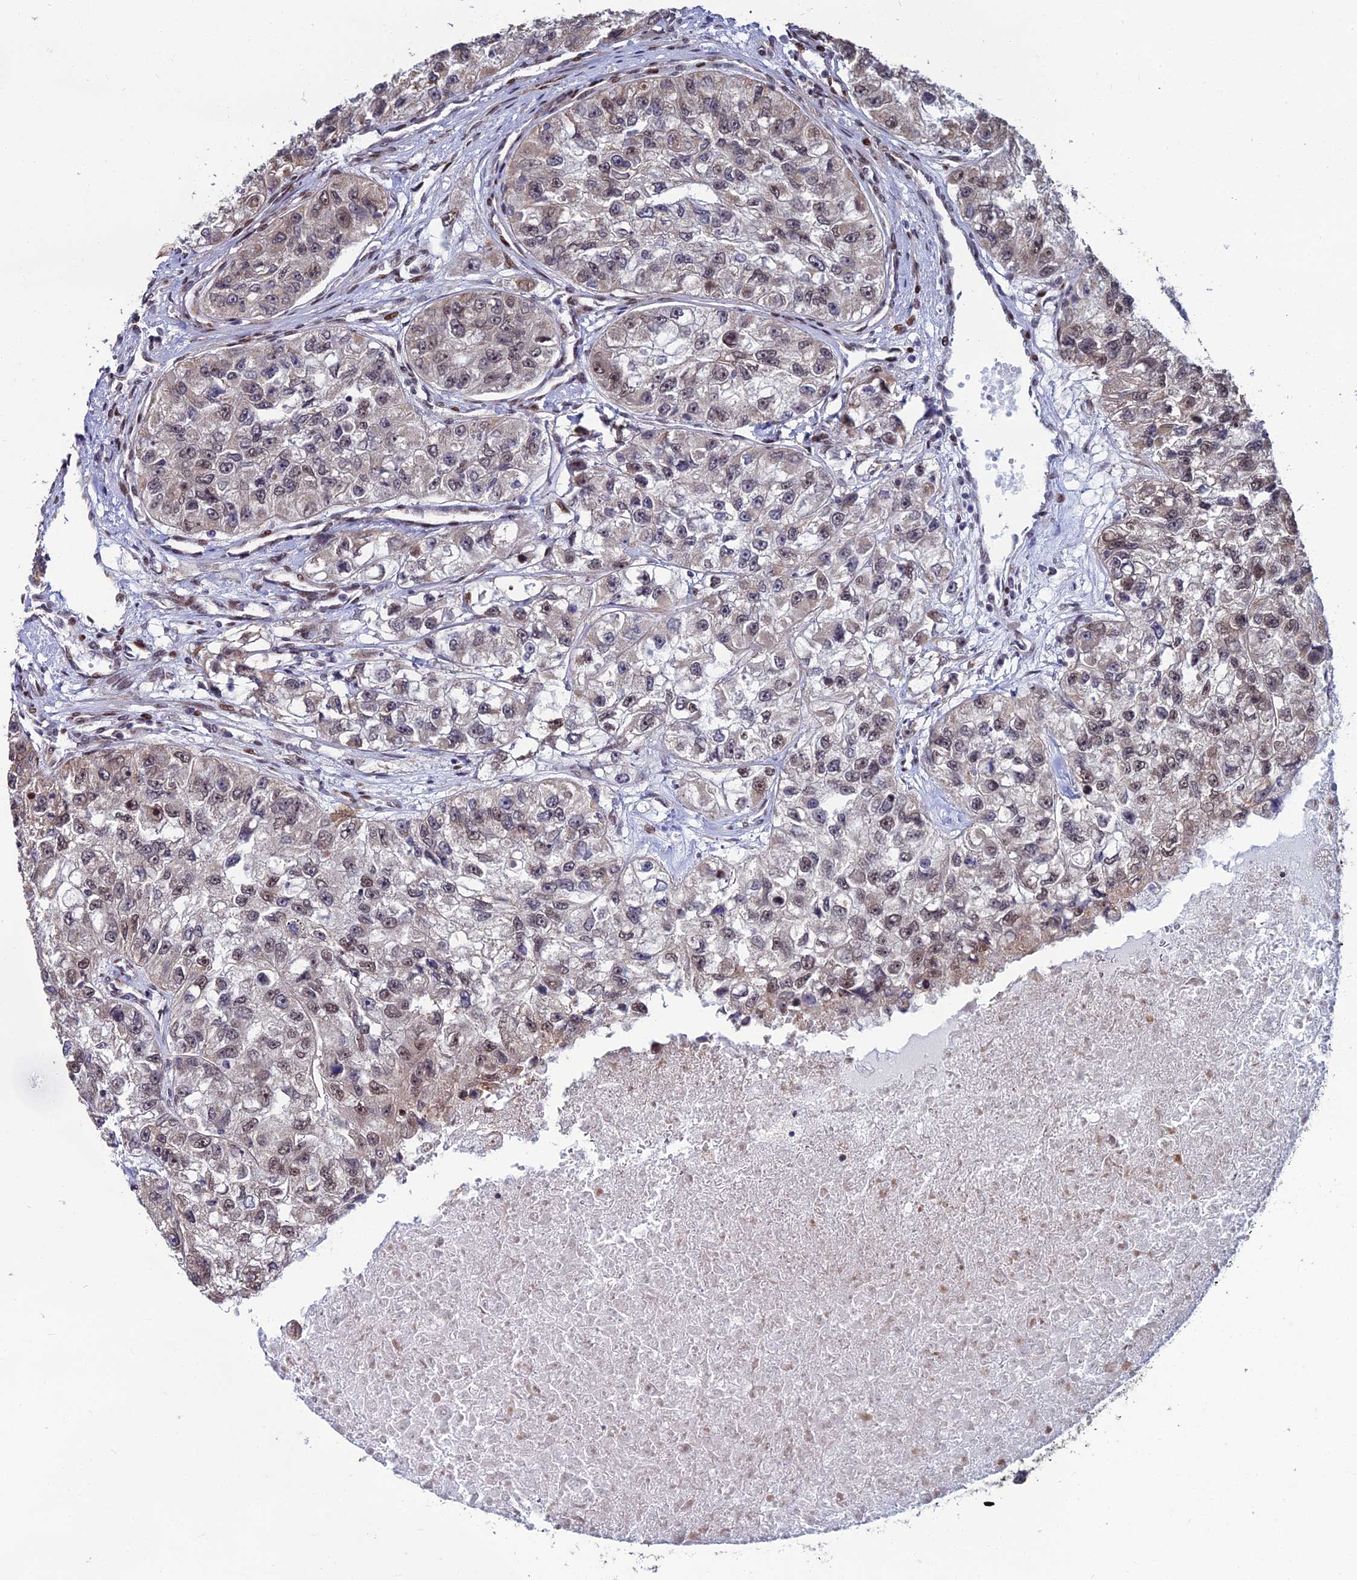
{"staining": {"intensity": "weak", "quantity": "25%-75%", "location": "cytoplasmic/membranous,nuclear"}, "tissue": "renal cancer", "cell_type": "Tumor cells", "image_type": "cancer", "snomed": [{"axis": "morphology", "description": "Adenocarcinoma, NOS"}, {"axis": "topography", "description": "Kidney"}], "caption": "The photomicrograph displays immunohistochemical staining of adenocarcinoma (renal). There is weak cytoplasmic/membranous and nuclear expression is present in approximately 25%-75% of tumor cells. (IHC, brightfield microscopy, high magnification).", "gene": "ZNF668", "patient": {"sex": "male", "age": 63}}